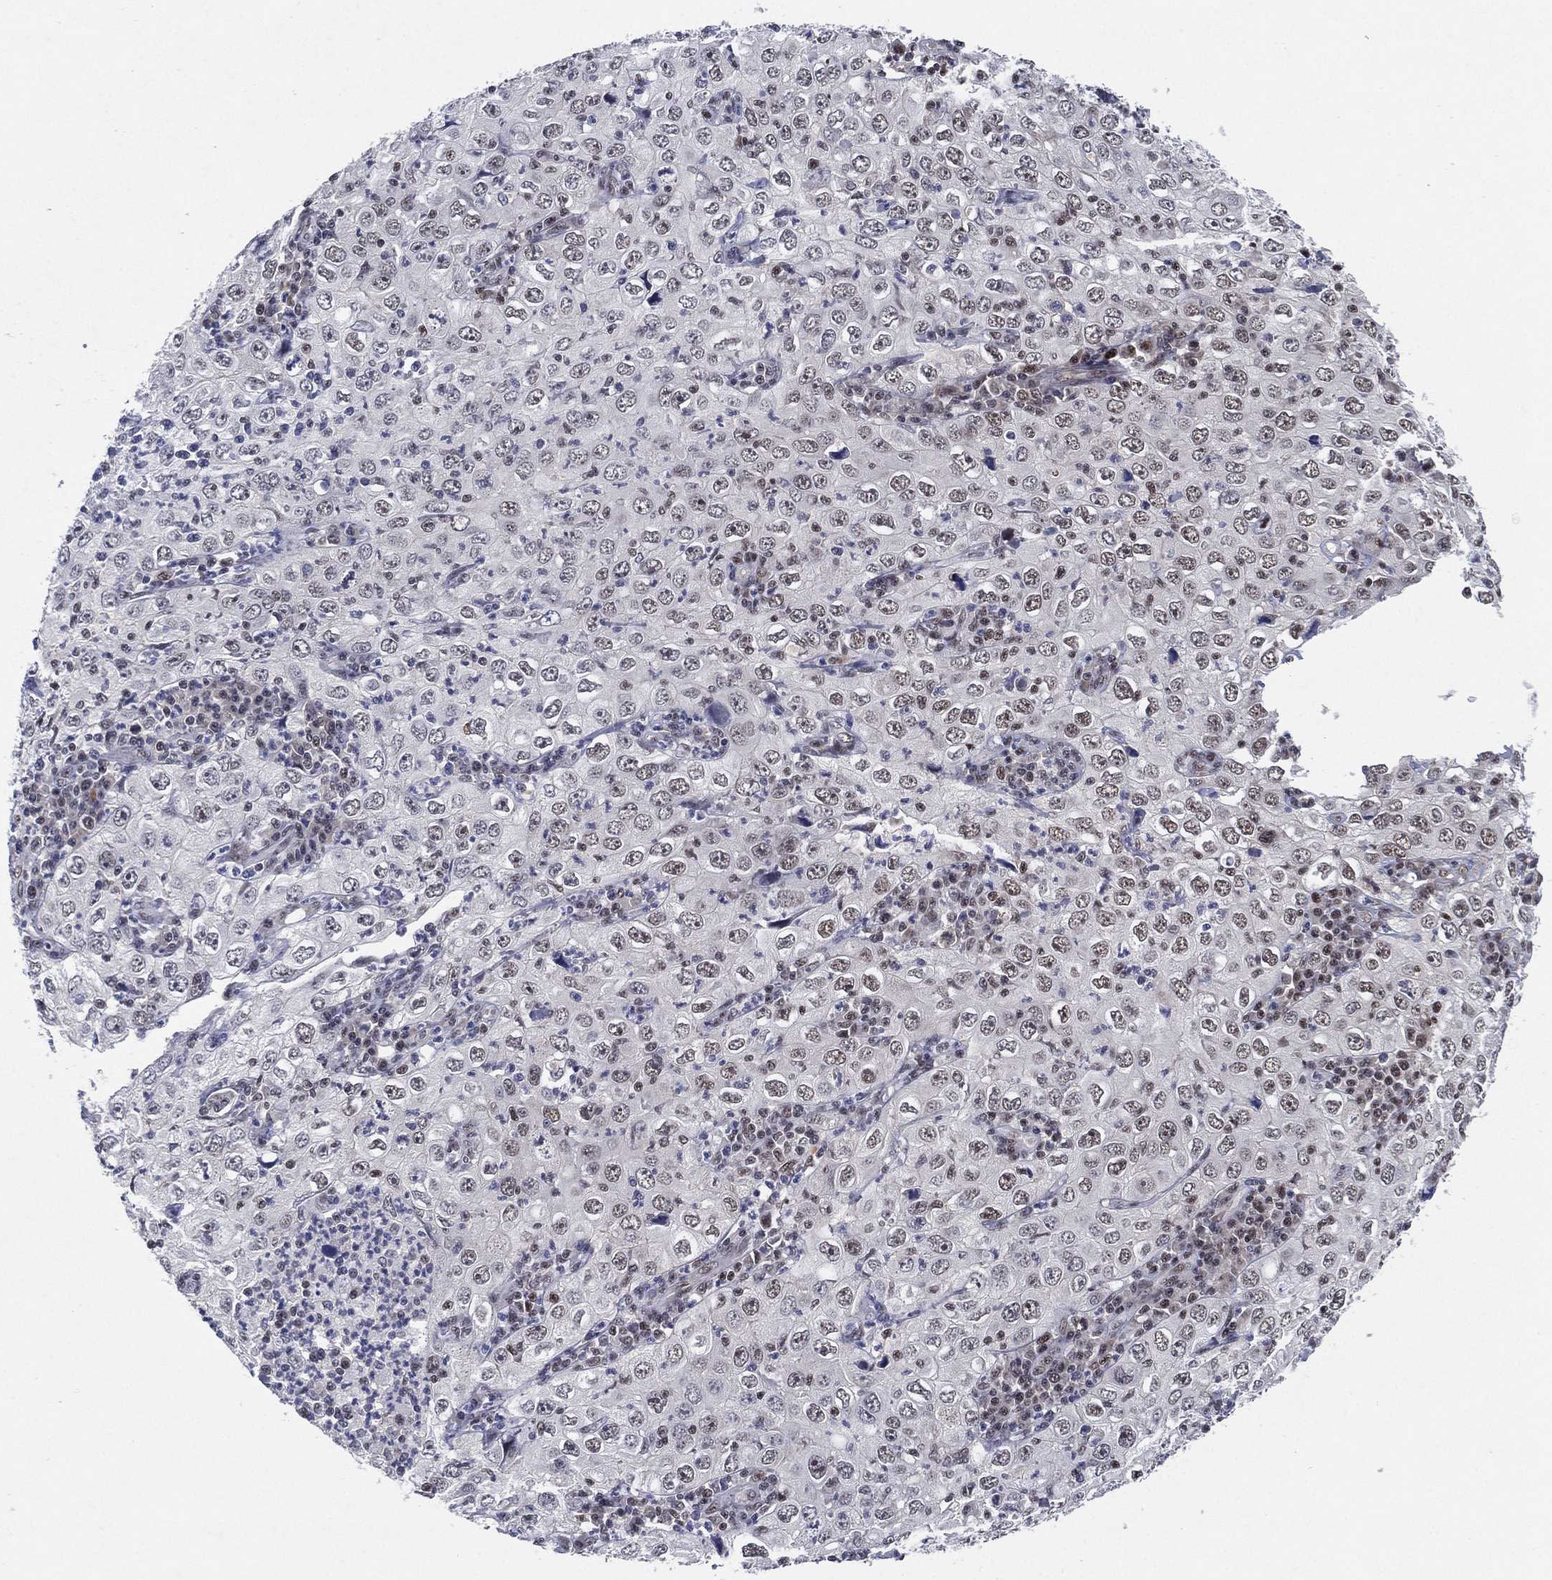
{"staining": {"intensity": "negative", "quantity": "none", "location": "none"}, "tissue": "cervical cancer", "cell_type": "Tumor cells", "image_type": "cancer", "snomed": [{"axis": "morphology", "description": "Squamous cell carcinoma, NOS"}, {"axis": "topography", "description": "Cervix"}], "caption": "There is no significant staining in tumor cells of cervical cancer (squamous cell carcinoma).", "gene": "DGCR8", "patient": {"sex": "female", "age": 24}}